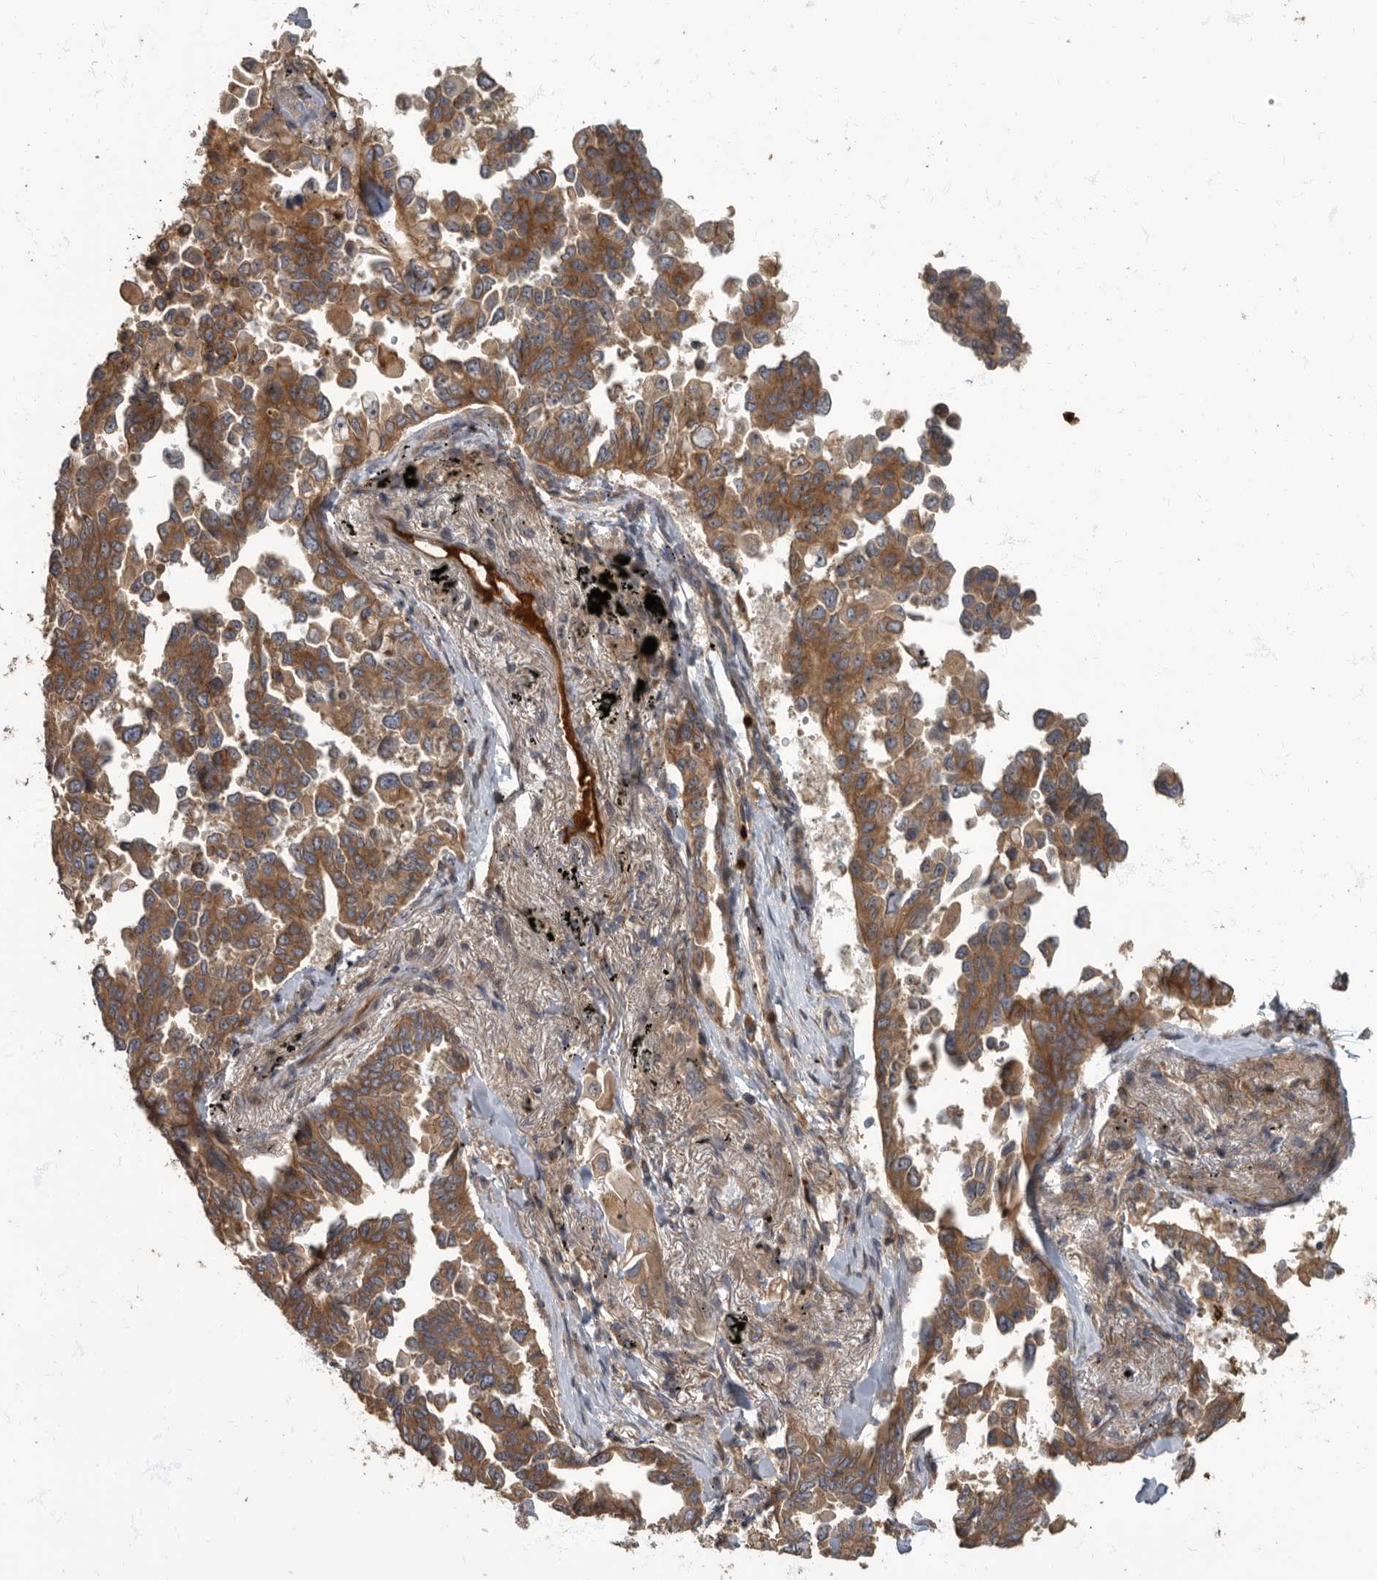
{"staining": {"intensity": "strong", "quantity": ">75%", "location": "cytoplasmic/membranous"}, "tissue": "lung cancer", "cell_type": "Tumor cells", "image_type": "cancer", "snomed": [{"axis": "morphology", "description": "Adenocarcinoma, NOS"}, {"axis": "topography", "description": "Lung"}], "caption": "Approximately >75% of tumor cells in human lung cancer demonstrate strong cytoplasmic/membranous protein positivity as visualized by brown immunohistochemical staining.", "gene": "DAAM1", "patient": {"sex": "female", "age": 67}}